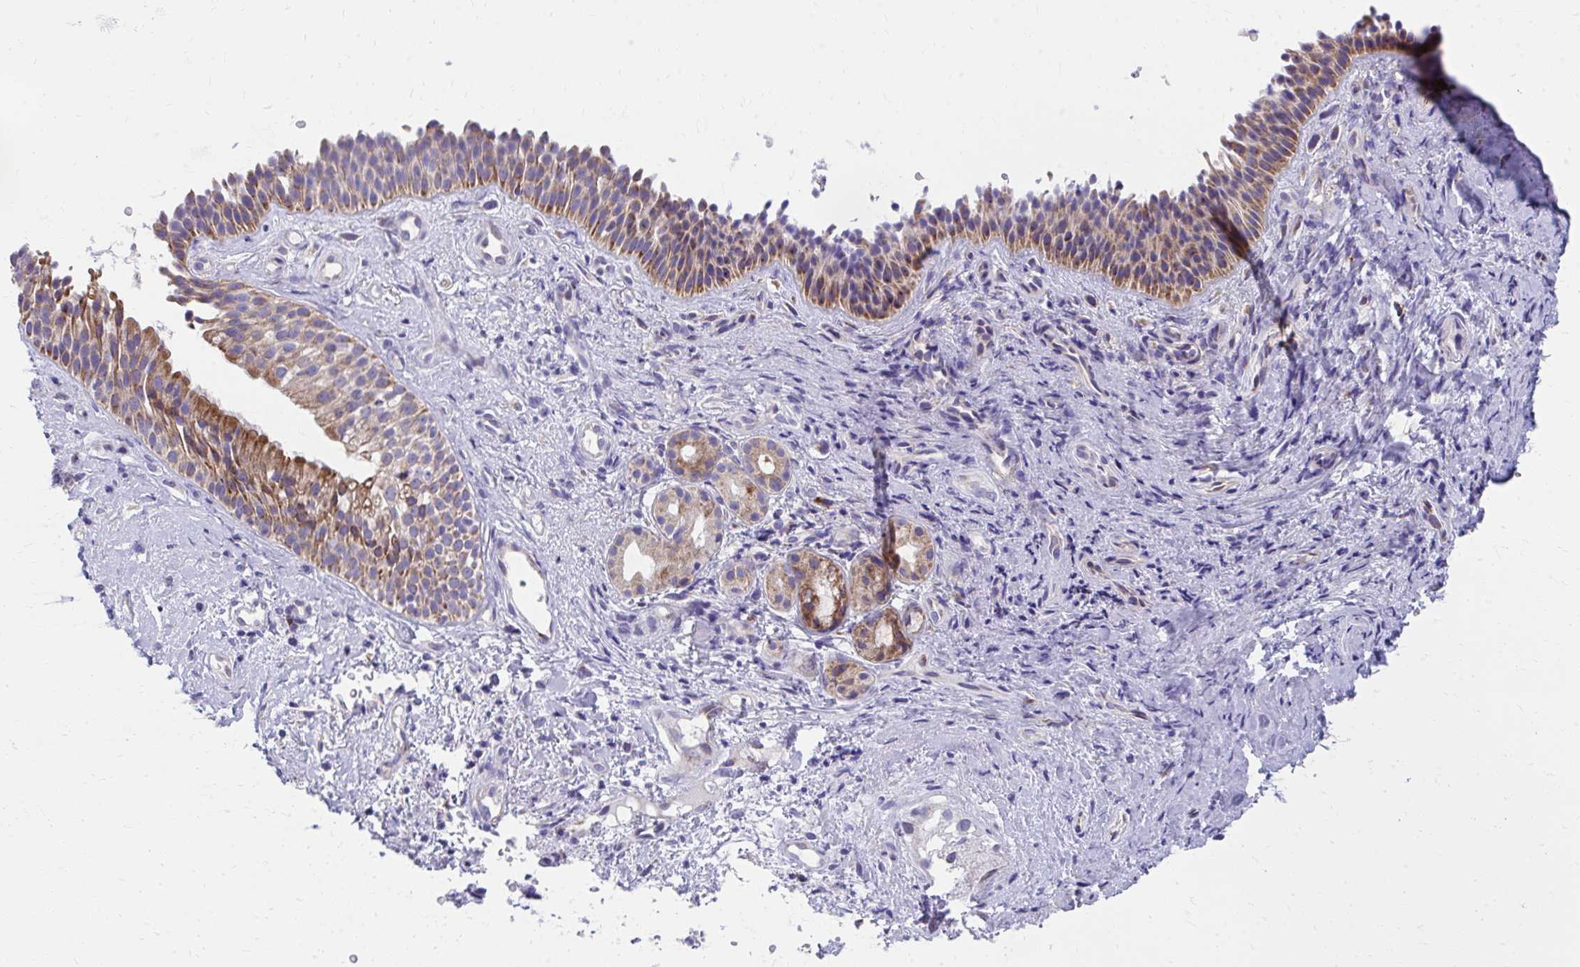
{"staining": {"intensity": "moderate", "quantity": "25%-75%", "location": "cytoplasmic/membranous"}, "tissue": "nasopharynx", "cell_type": "Respiratory epithelial cells", "image_type": "normal", "snomed": [{"axis": "morphology", "description": "Normal tissue, NOS"}, {"axis": "morphology", "description": "Inflammation, NOS"}, {"axis": "topography", "description": "Nasopharynx"}], "caption": "Nasopharynx stained for a protein (brown) reveals moderate cytoplasmic/membranous positive positivity in about 25%-75% of respiratory epithelial cells.", "gene": "IL37", "patient": {"sex": "male", "age": 54}}